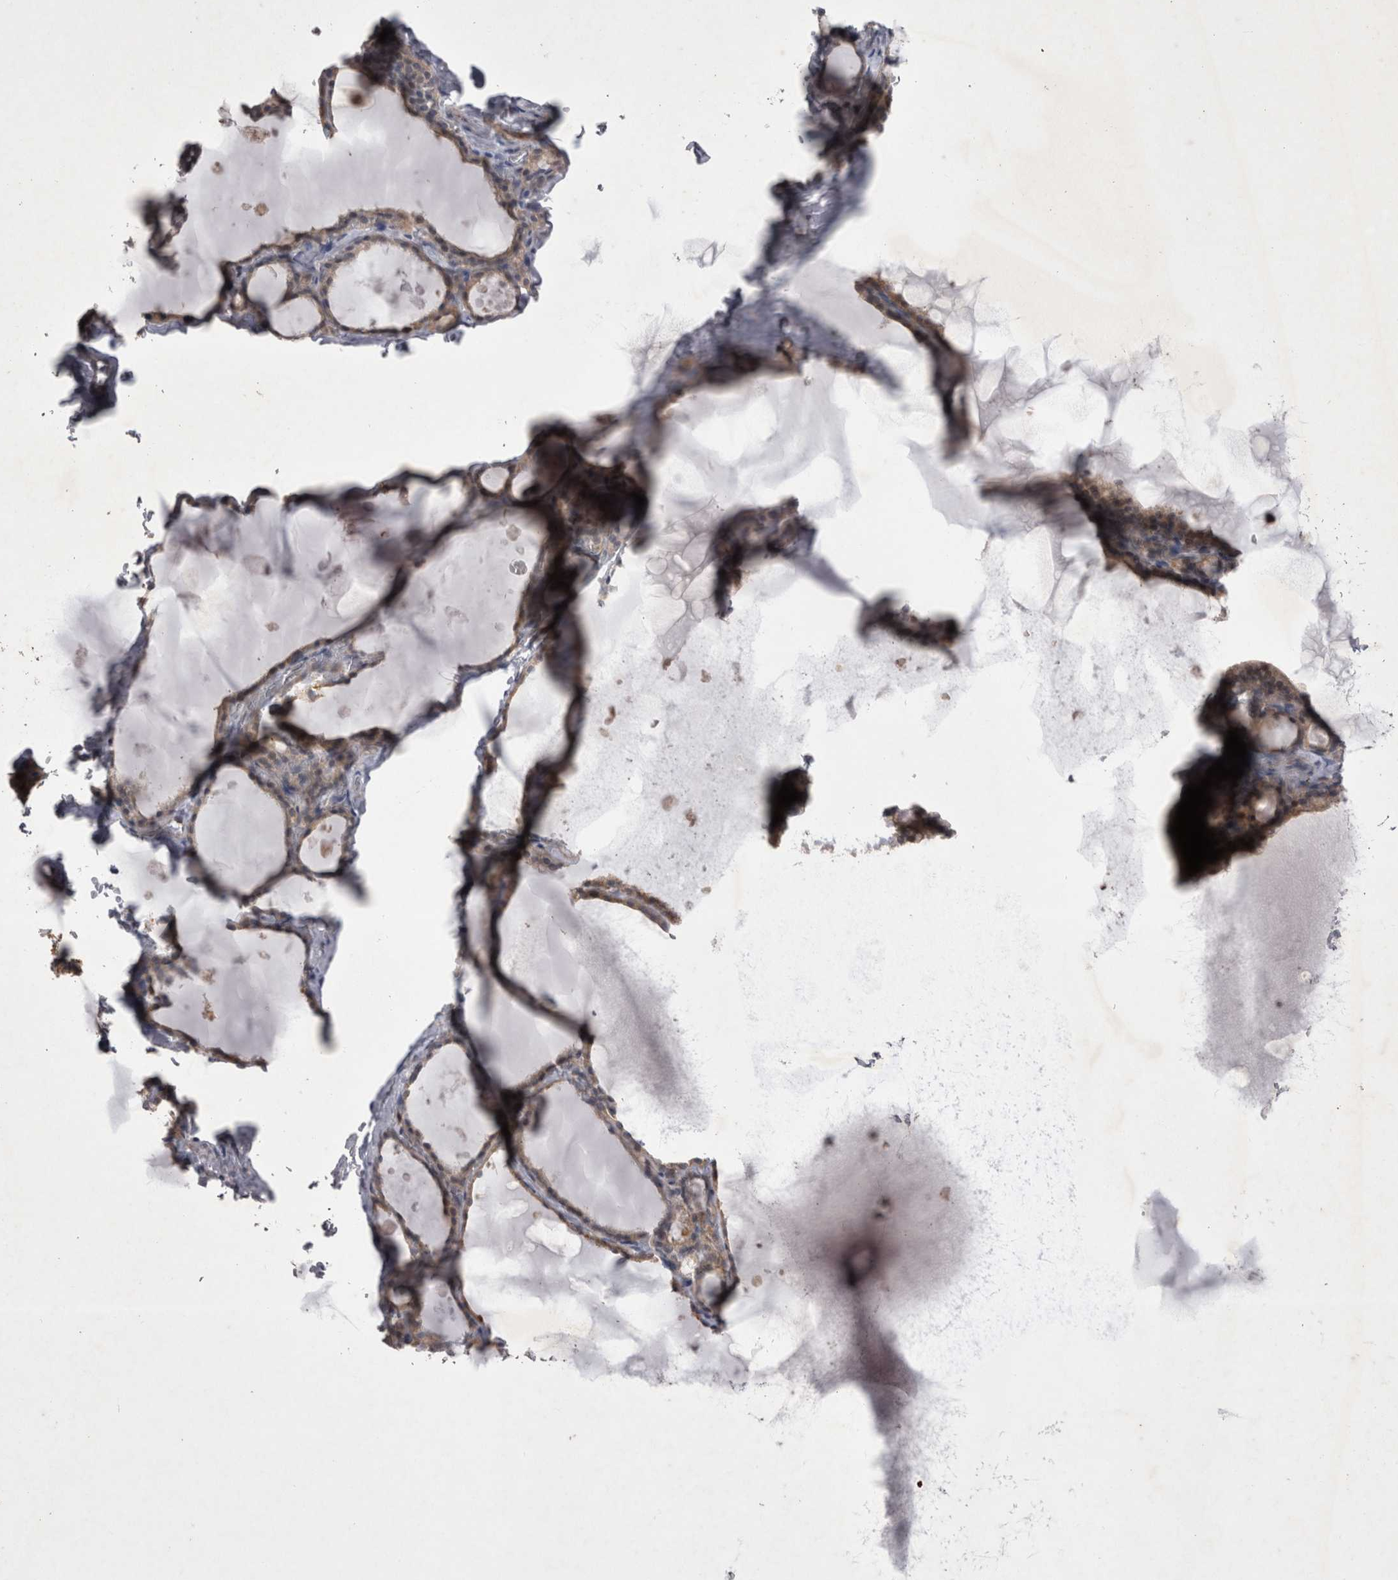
{"staining": {"intensity": "weak", "quantity": ">75%", "location": "cytoplasmic/membranous"}, "tissue": "thyroid gland", "cell_type": "Glandular cells", "image_type": "normal", "snomed": [{"axis": "morphology", "description": "Normal tissue, NOS"}, {"axis": "topography", "description": "Thyroid gland"}], "caption": "Immunohistochemical staining of normal thyroid gland shows >75% levels of weak cytoplasmic/membranous protein staining in about >75% of glandular cells.", "gene": "CTBS", "patient": {"sex": "male", "age": 56}}